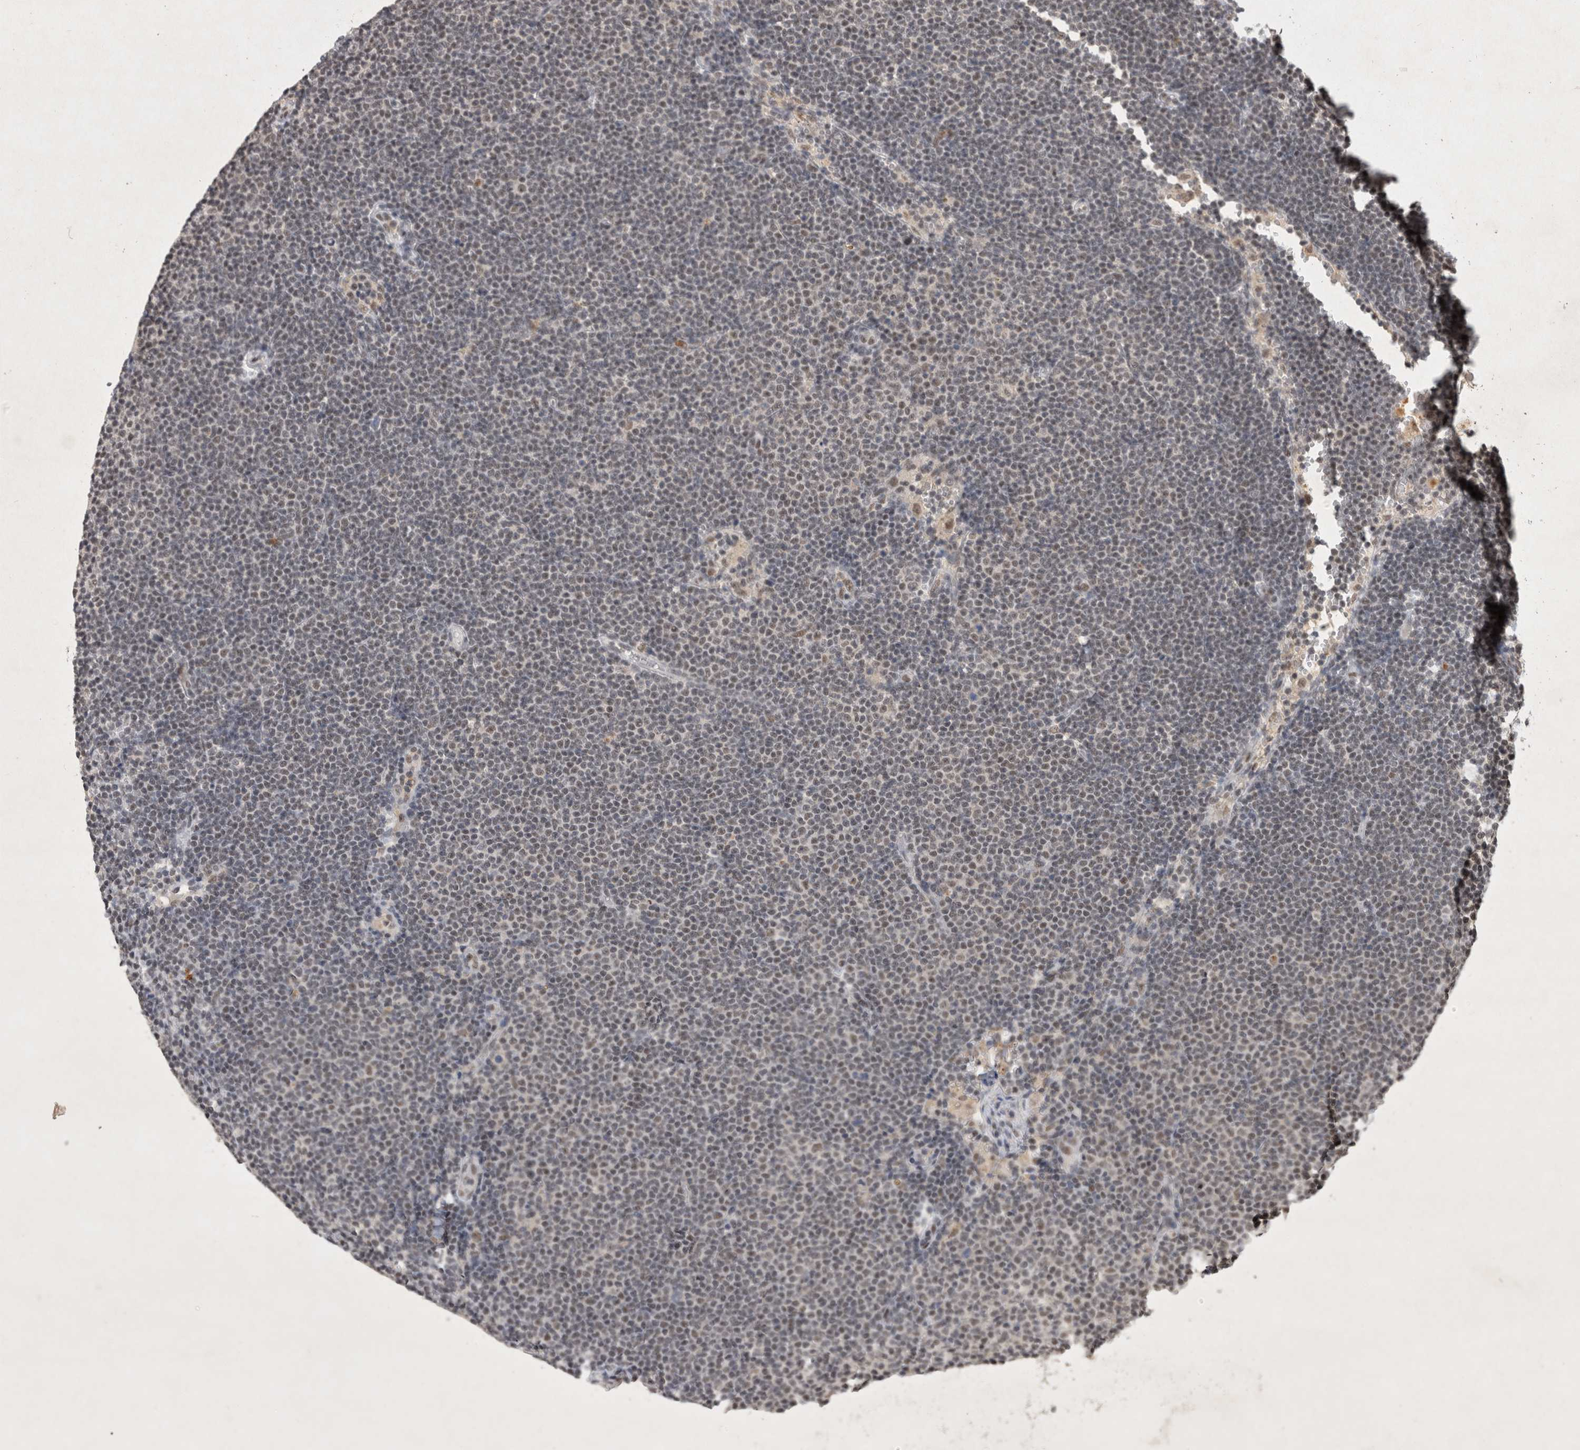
{"staining": {"intensity": "negative", "quantity": "none", "location": "none"}, "tissue": "lymphoma", "cell_type": "Tumor cells", "image_type": "cancer", "snomed": [{"axis": "morphology", "description": "Malignant lymphoma, non-Hodgkin's type, Low grade"}, {"axis": "topography", "description": "Lymph node"}], "caption": "A micrograph of human lymphoma is negative for staining in tumor cells. (Immunohistochemistry, brightfield microscopy, high magnification).", "gene": "XRCC5", "patient": {"sex": "female", "age": 53}}